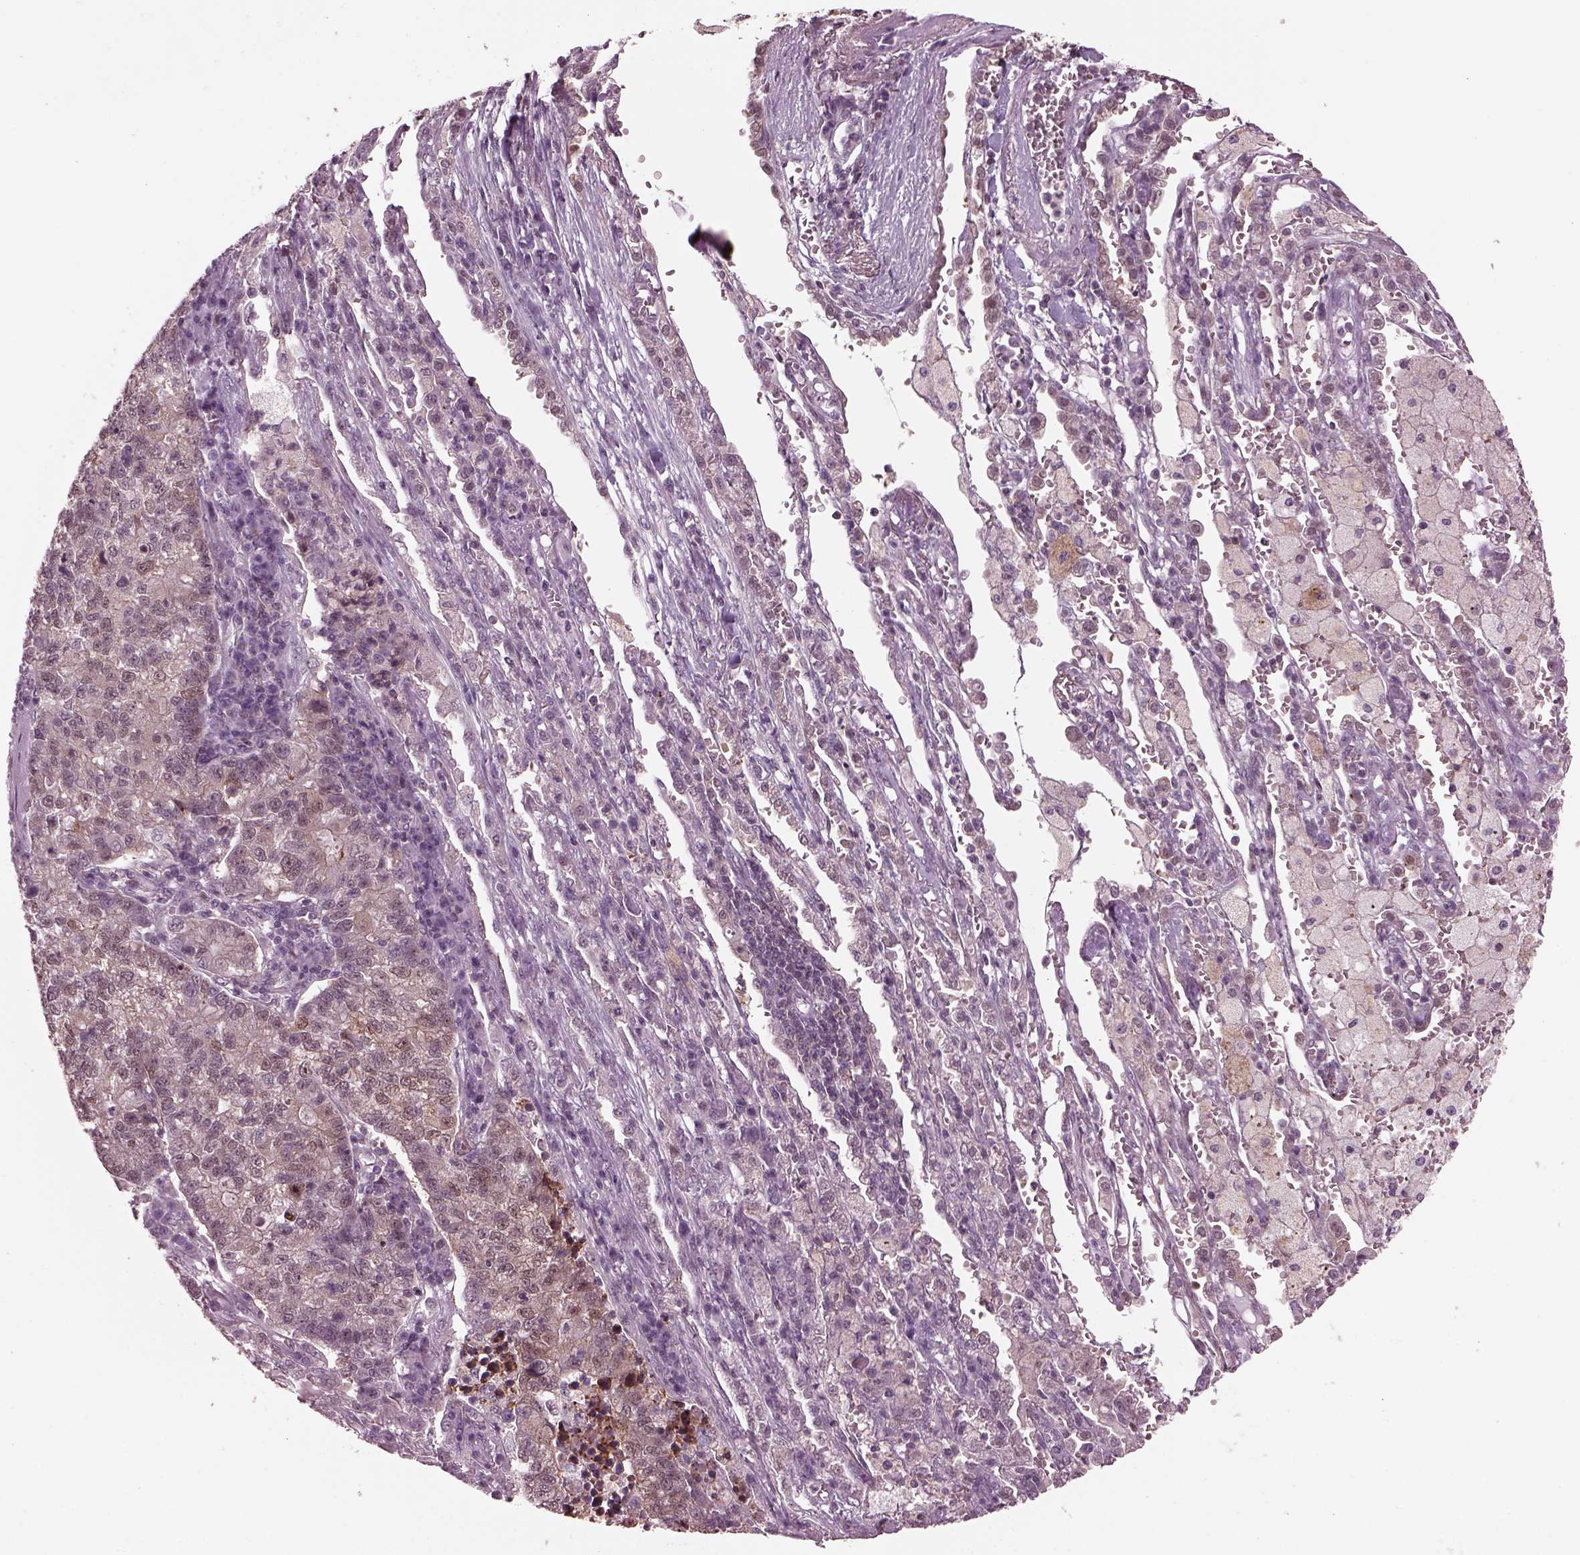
{"staining": {"intensity": "weak", "quantity": "<25%", "location": "cytoplasmic/membranous"}, "tissue": "lung cancer", "cell_type": "Tumor cells", "image_type": "cancer", "snomed": [{"axis": "morphology", "description": "Adenocarcinoma, NOS"}, {"axis": "topography", "description": "Lung"}], "caption": "DAB (3,3'-diaminobenzidine) immunohistochemical staining of human adenocarcinoma (lung) demonstrates no significant expression in tumor cells.", "gene": "SRI", "patient": {"sex": "male", "age": 57}}